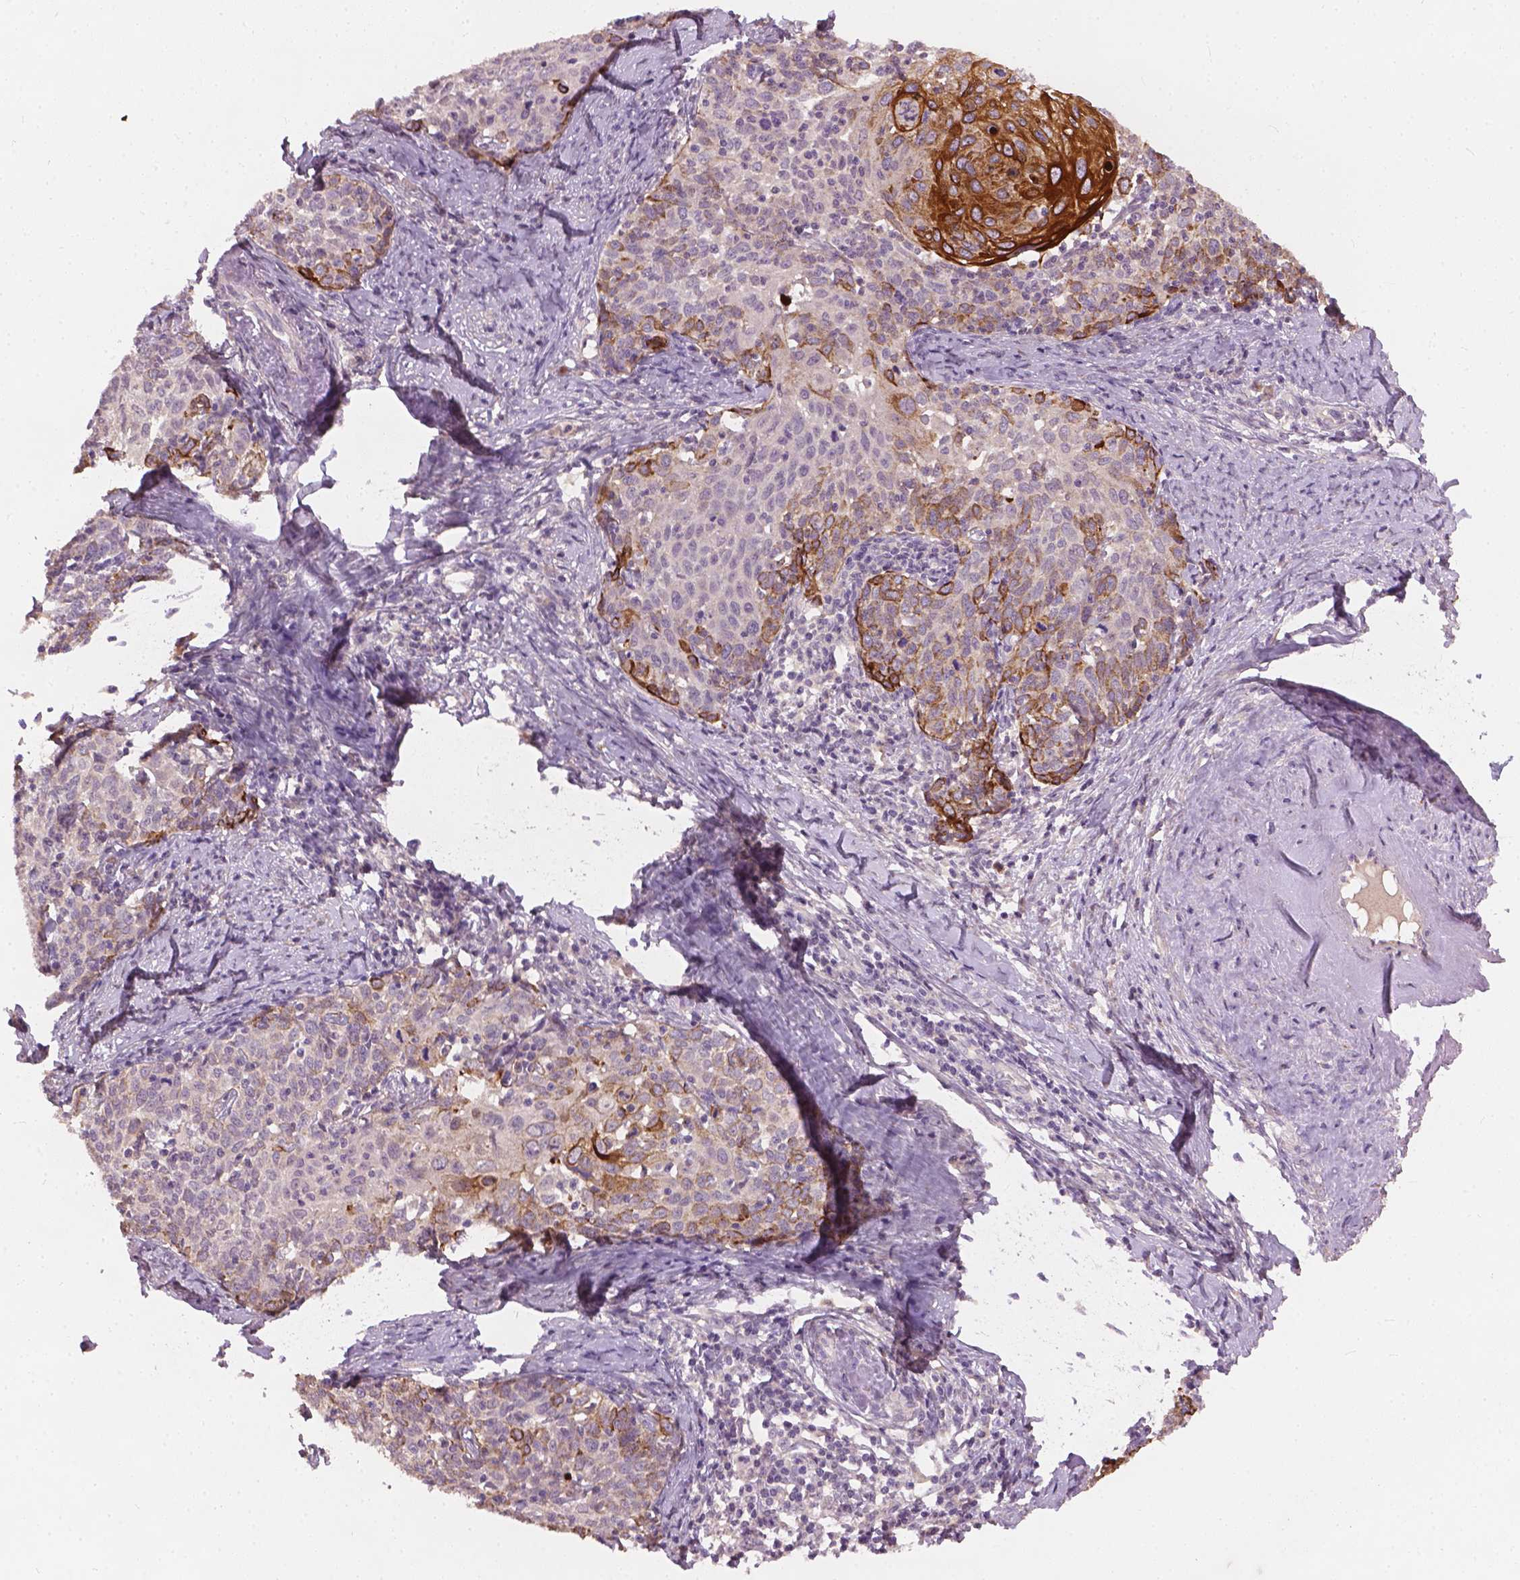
{"staining": {"intensity": "strong", "quantity": "<25%", "location": "cytoplasmic/membranous"}, "tissue": "cervical cancer", "cell_type": "Tumor cells", "image_type": "cancer", "snomed": [{"axis": "morphology", "description": "Squamous cell carcinoma, NOS"}, {"axis": "topography", "description": "Cervix"}], "caption": "Cervical cancer stained with a protein marker displays strong staining in tumor cells.", "gene": "KRT17", "patient": {"sex": "female", "age": 62}}